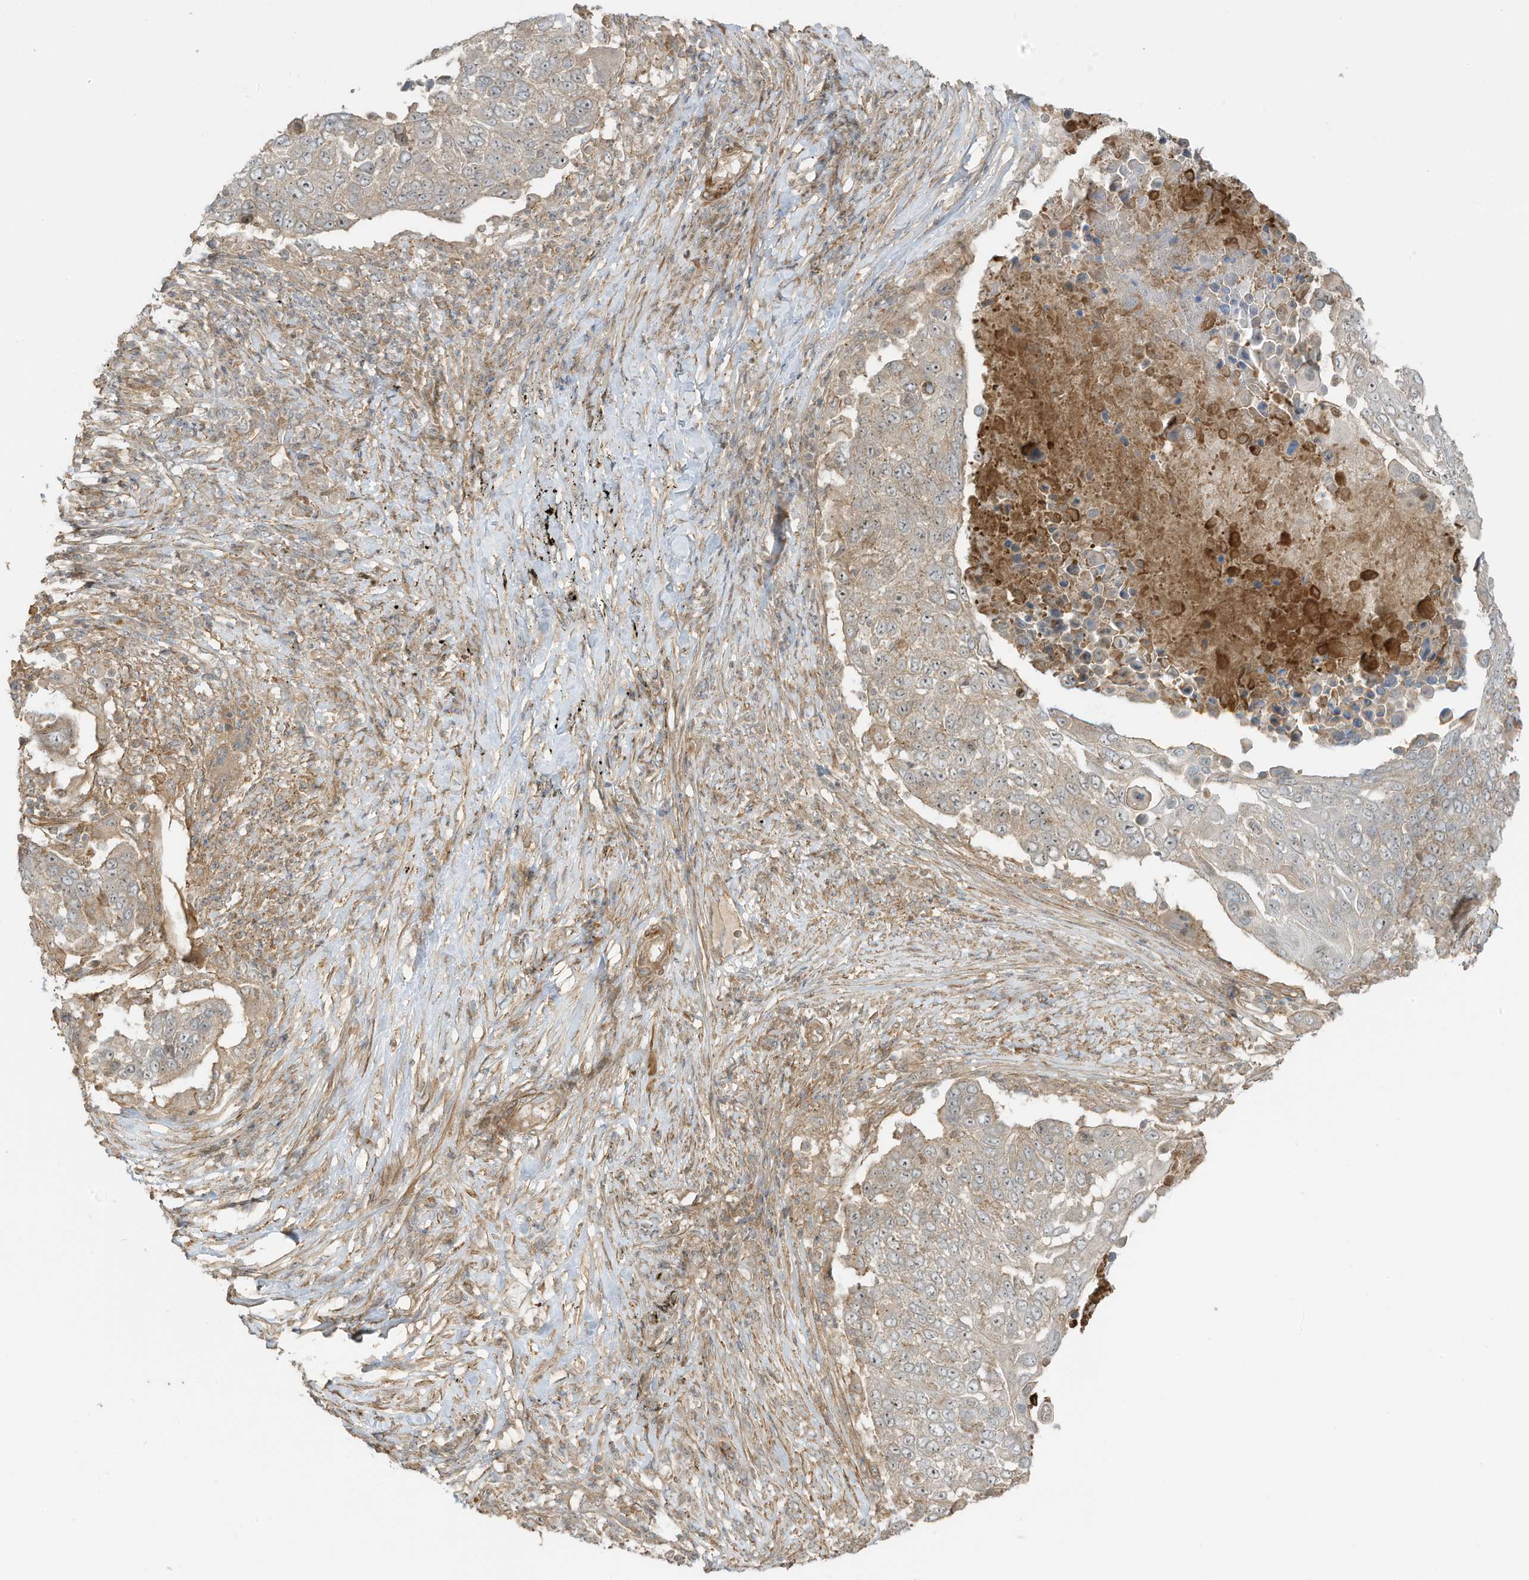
{"staining": {"intensity": "weak", "quantity": "25%-75%", "location": "cytoplasmic/membranous"}, "tissue": "lung cancer", "cell_type": "Tumor cells", "image_type": "cancer", "snomed": [{"axis": "morphology", "description": "Squamous cell carcinoma, NOS"}, {"axis": "topography", "description": "Lung"}], "caption": "Immunohistochemistry staining of lung cancer (squamous cell carcinoma), which shows low levels of weak cytoplasmic/membranous expression in approximately 25%-75% of tumor cells indicating weak cytoplasmic/membranous protein staining. The staining was performed using DAB (brown) for protein detection and nuclei were counterstained in hematoxylin (blue).", "gene": "ENTR1", "patient": {"sex": "male", "age": 66}}